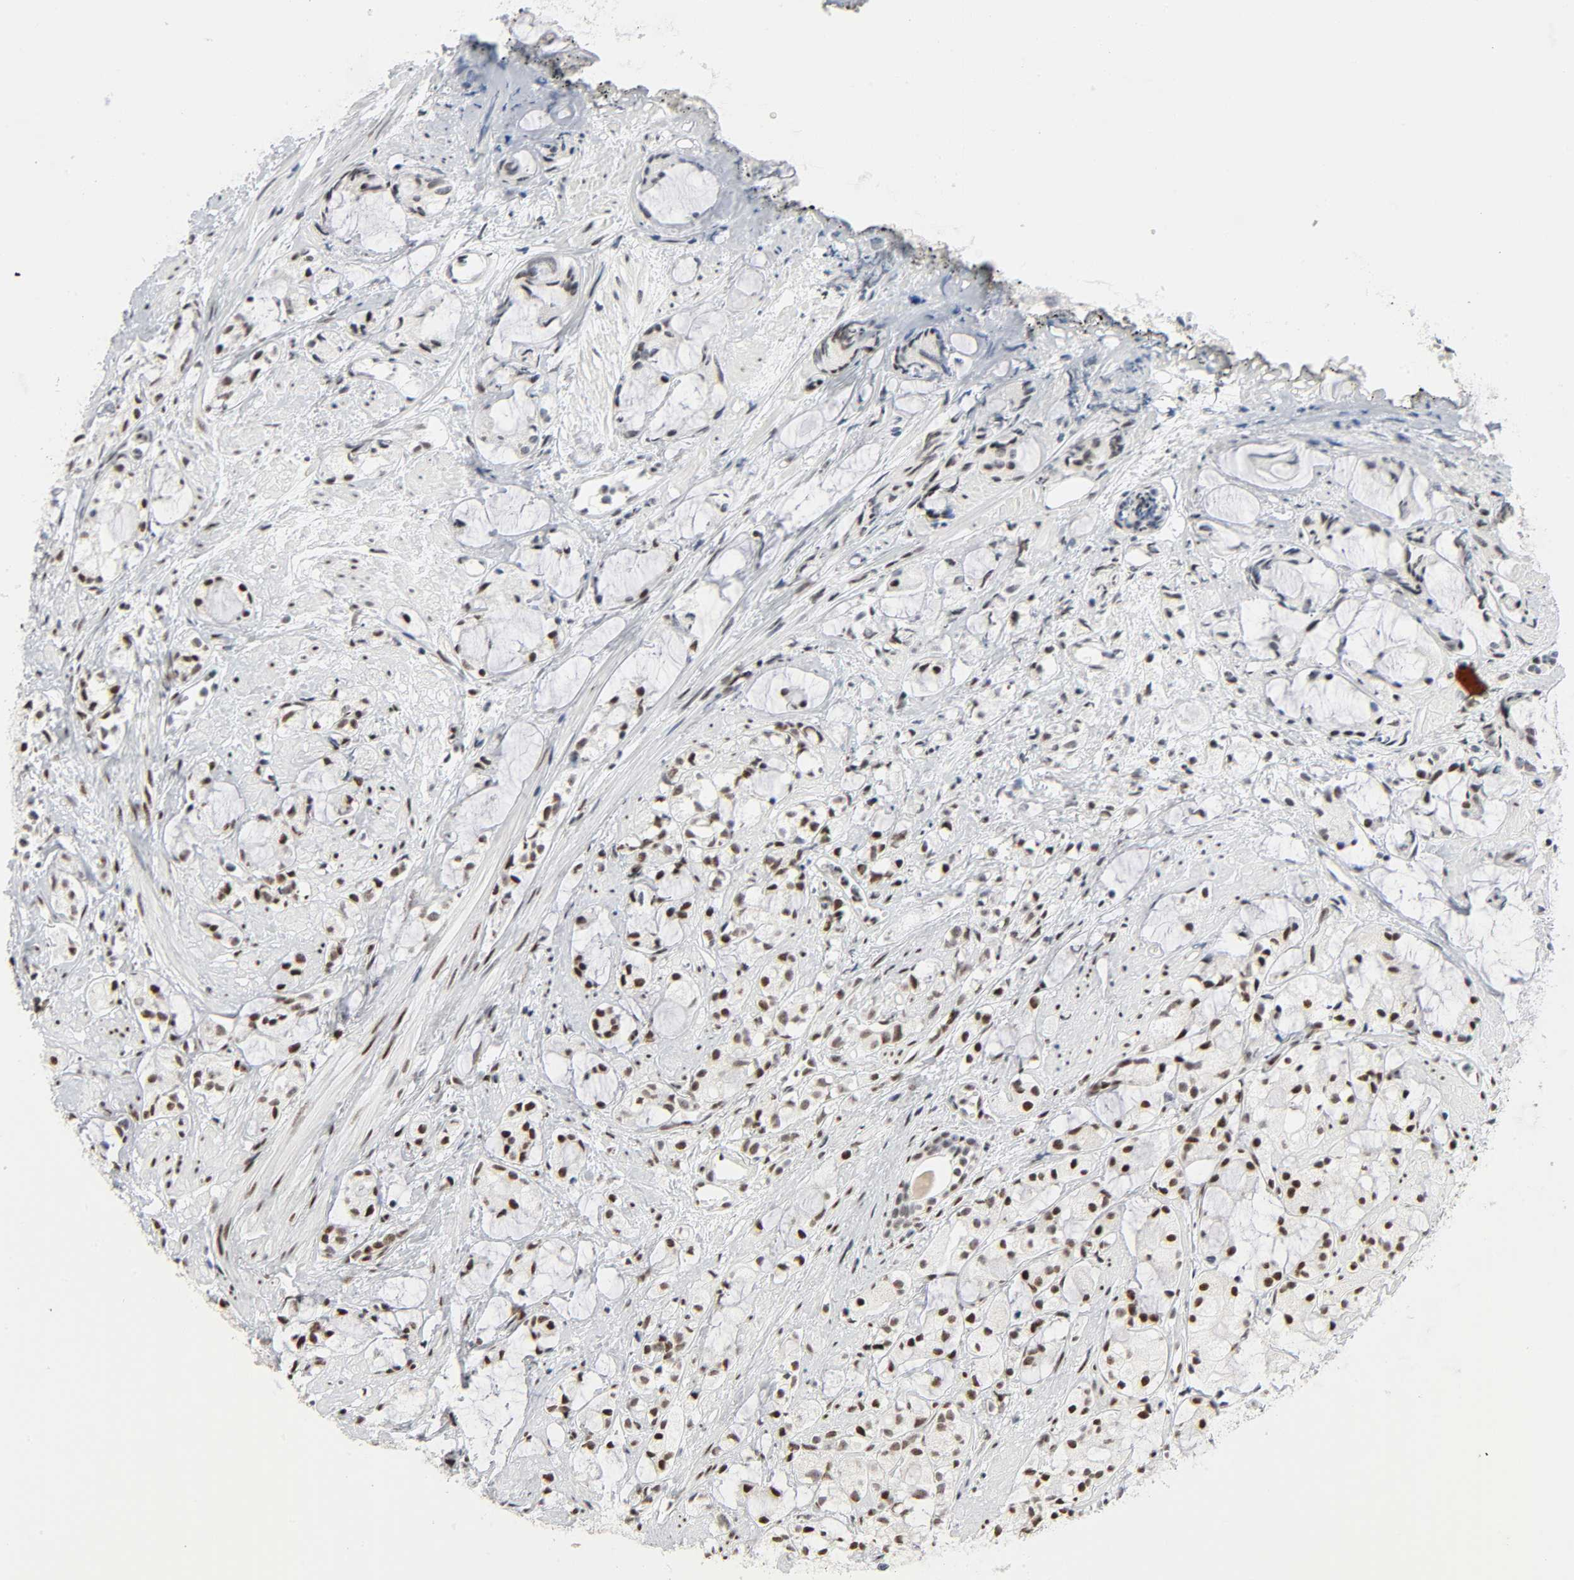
{"staining": {"intensity": "strong", "quantity": ">75%", "location": "nuclear"}, "tissue": "prostate cancer", "cell_type": "Tumor cells", "image_type": "cancer", "snomed": [{"axis": "morphology", "description": "Adenocarcinoma, High grade"}, {"axis": "topography", "description": "Prostate"}], "caption": "A brown stain labels strong nuclear positivity of a protein in prostate cancer (adenocarcinoma (high-grade)) tumor cells.", "gene": "CREBBP", "patient": {"sex": "male", "age": 67}}